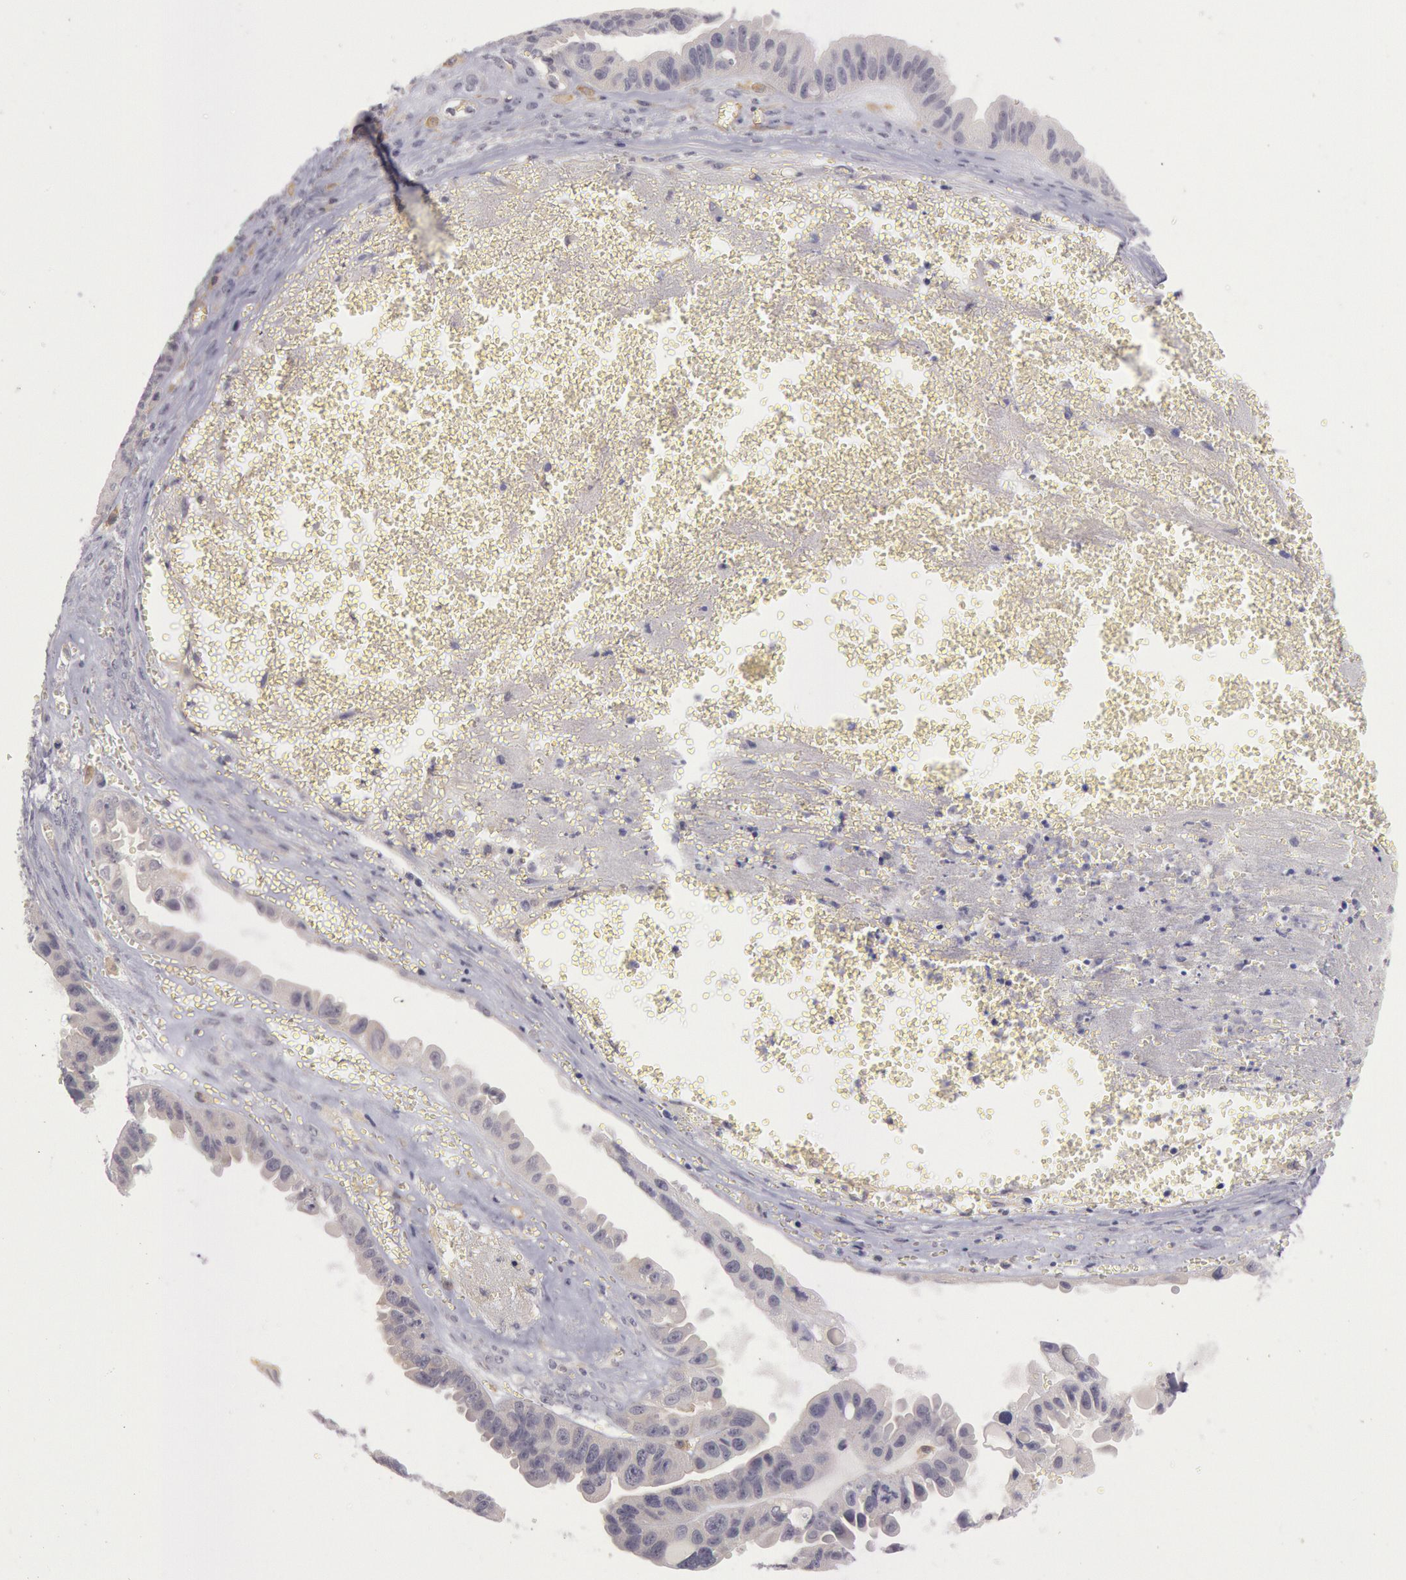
{"staining": {"intensity": "negative", "quantity": "none", "location": "none"}, "tissue": "ovarian cancer", "cell_type": "Tumor cells", "image_type": "cancer", "snomed": [{"axis": "morphology", "description": "Carcinoma, endometroid"}, {"axis": "topography", "description": "Ovary"}], "caption": "Endometroid carcinoma (ovarian) stained for a protein using immunohistochemistry (IHC) exhibits no expression tumor cells.", "gene": "MYO5A", "patient": {"sex": "female", "age": 85}}